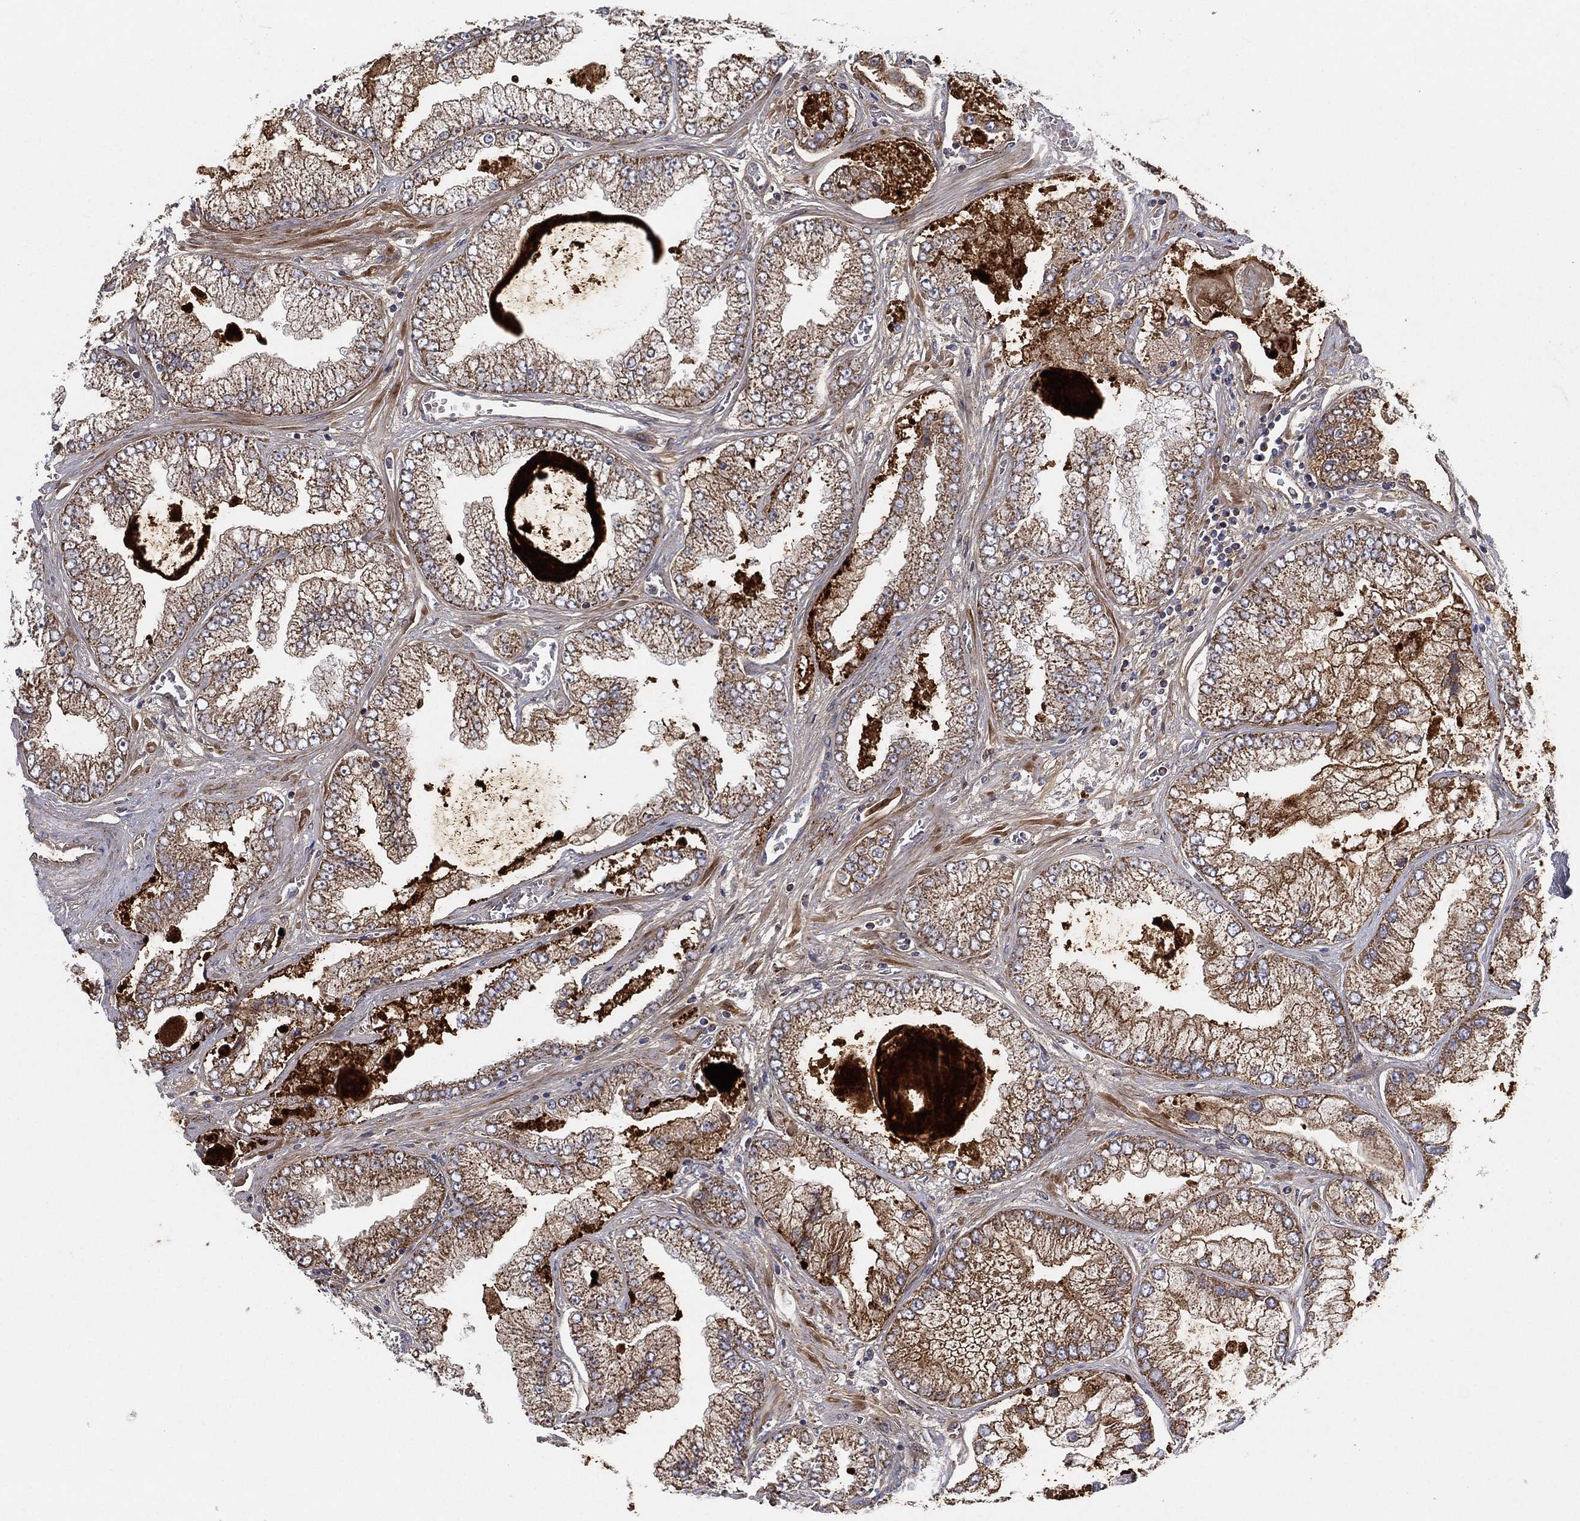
{"staining": {"intensity": "moderate", "quantity": ">75%", "location": "cytoplasmic/membranous"}, "tissue": "prostate cancer", "cell_type": "Tumor cells", "image_type": "cancer", "snomed": [{"axis": "morphology", "description": "Adenocarcinoma, Low grade"}, {"axis": "topography", "description": "Prostate"}], "caption": "A high-resolution histopathology image shows immunohistochemistry staining of adenocarcinoma (low-grade) (prostate), which exhibits moderate cytoplasmic/membranous staining in approximately >75% of tumor cells. (DAB IHC with brightfield microscopy, high magnification).", "gene": "PSMG4", "patient": {"sex": "male", "age": 57}}